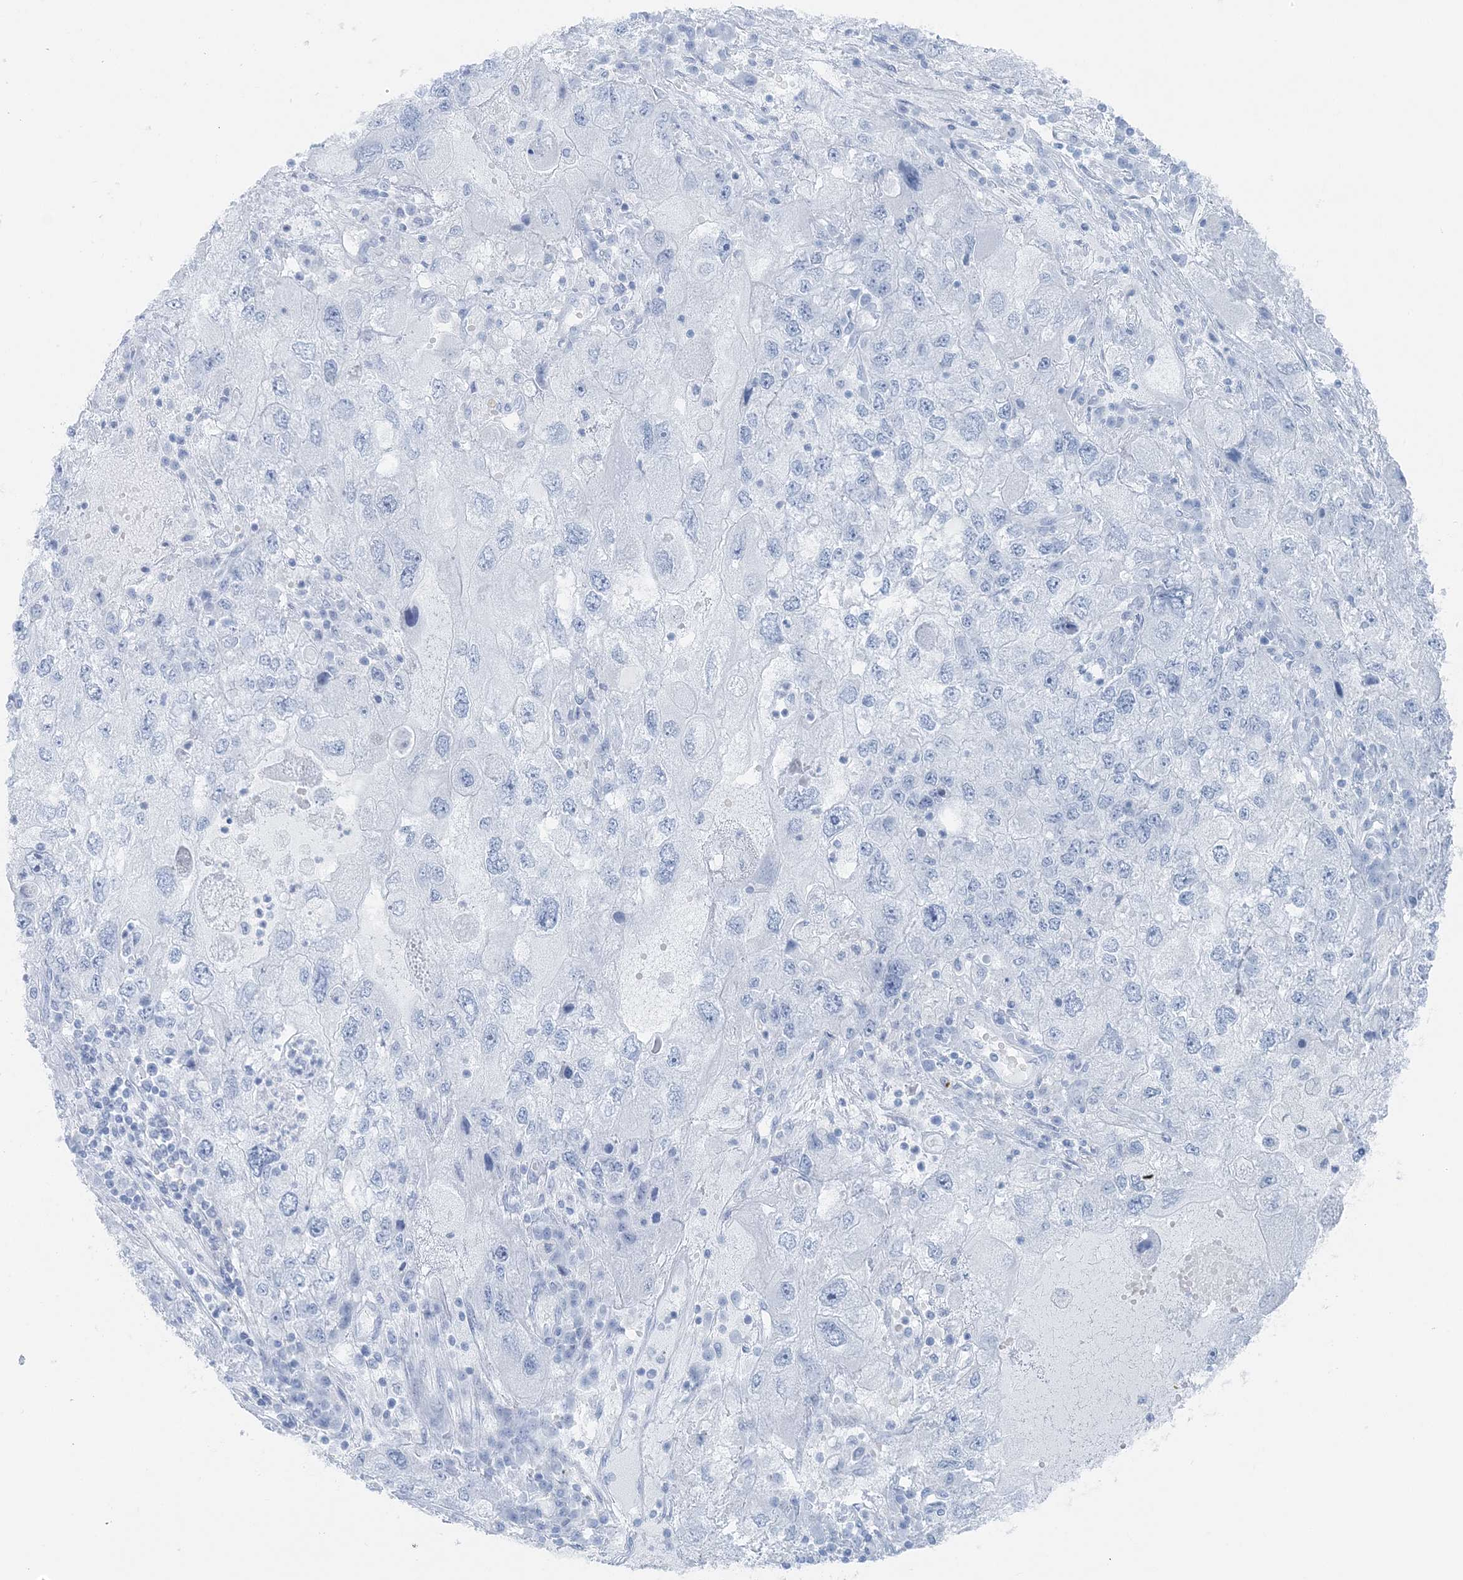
{"staining": {"intensity": "negative", "quantity": "none", "location": "none"}, "tissue": "endometrial cancer", "cell_type": "Tumor cells", "image_type": "cancer", "snomed": [{"axis": "morphology", "description": "Adenocarcinoma, NOS"}, {"axis": "topography", "description": "Endometrium"}], "caption": "A micrograph of endometrial cancer stained for a protein shows no brown staining in tumor cells. (DAB IHC visualized using brightfield microscopy, high magnification).", "gene": "ATP11A", "patient": {"sex": "female", "age": 49}}